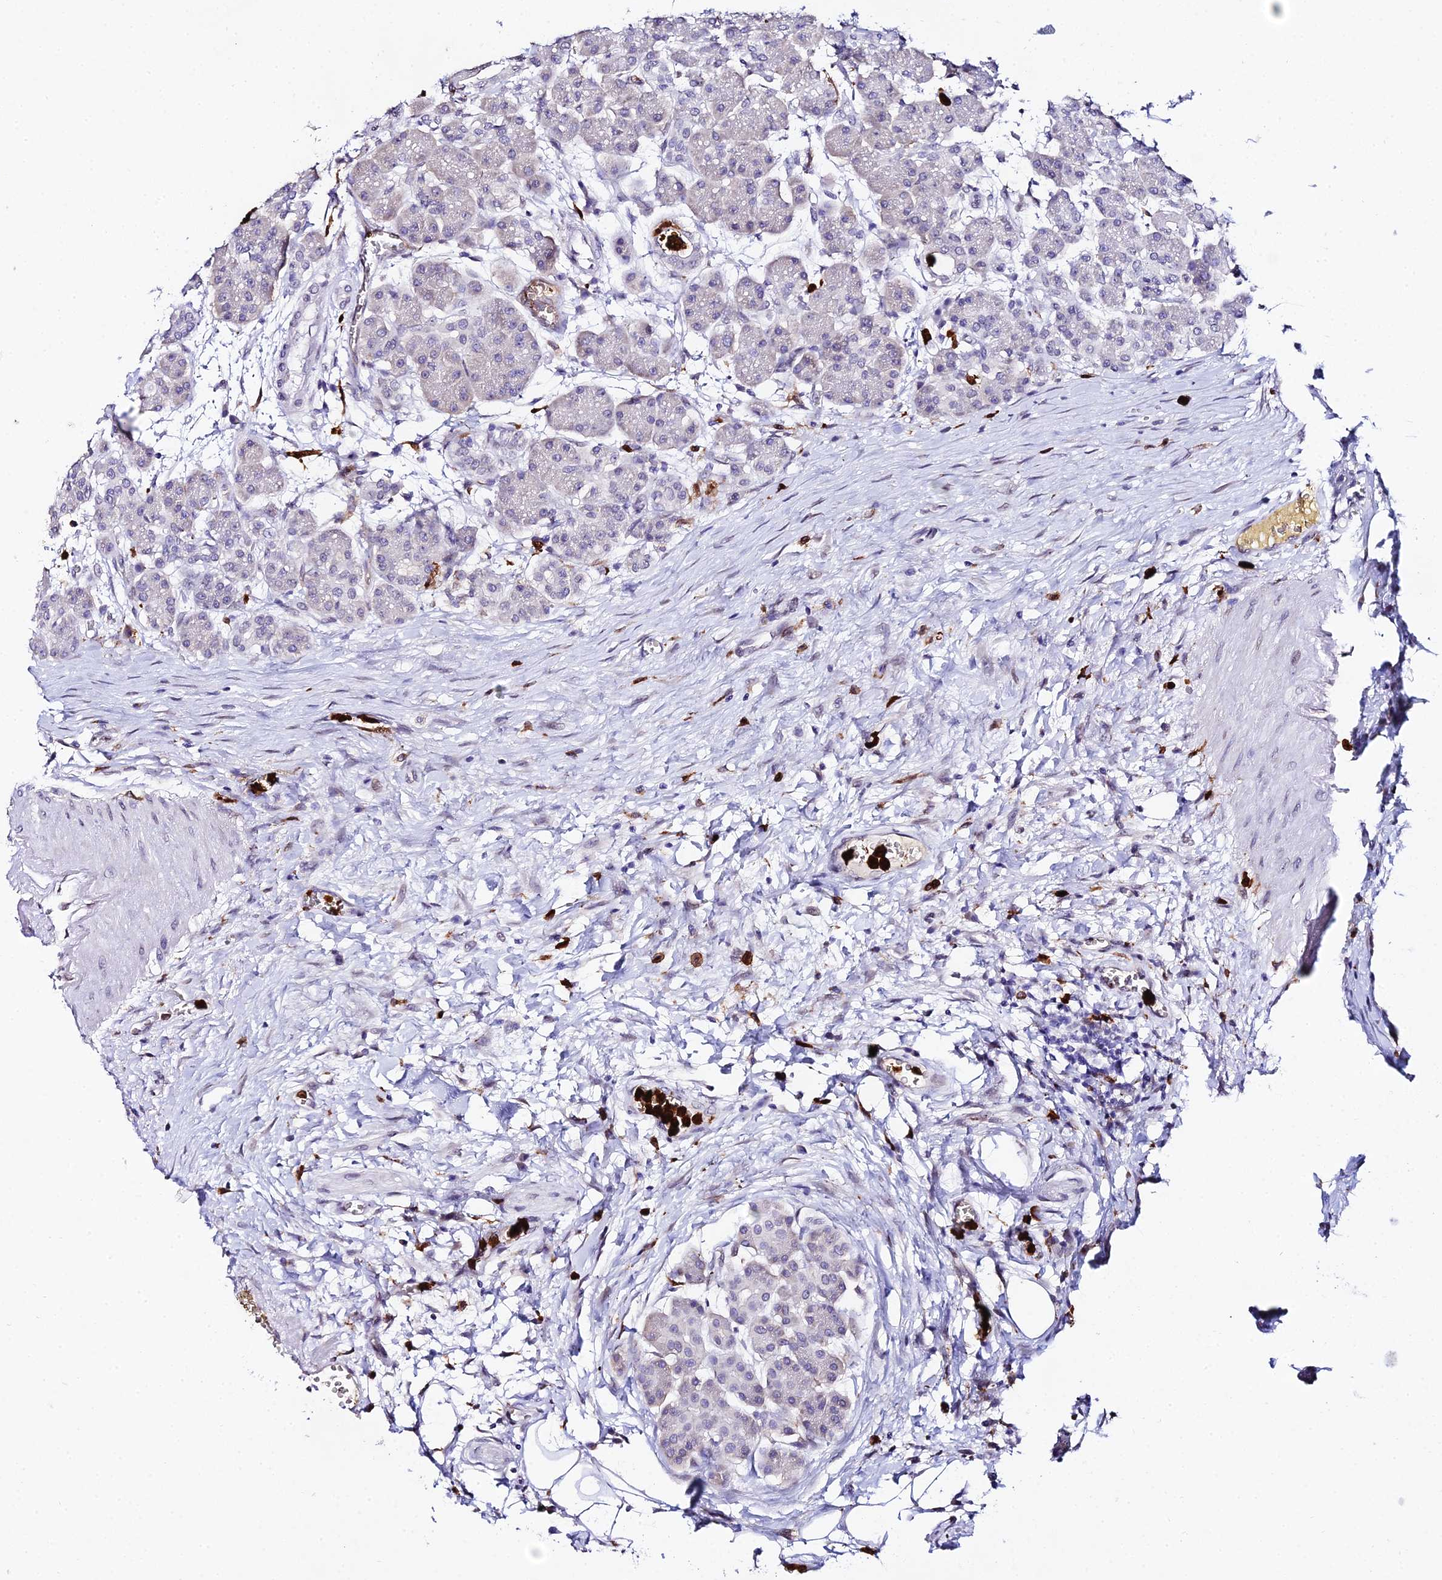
{"staining": {"intensity": "weak", "quantity": "<25%", "location": "cytoplasmic/membranous"}, "tissue": "pancreas", "cell_type": "Exocrine glandular cells", "image_type": "normal", "snomed": [{"axis": "morphology", "description": "Normal tissue, NOS"}, {"axis": "topography", "description": "Pancreas"}], "caption": "Exocrine glandular cells are negative for protein expression in unremarkable human pancreas. (Stains: DAB (3,3'-diaminobenzidine) IHC with hematoxylin counter stain, Microscopy: brightfield microscopy at high magnification).", "gene": "MCM10", "patient": {"sex": "male", "age": 63}}